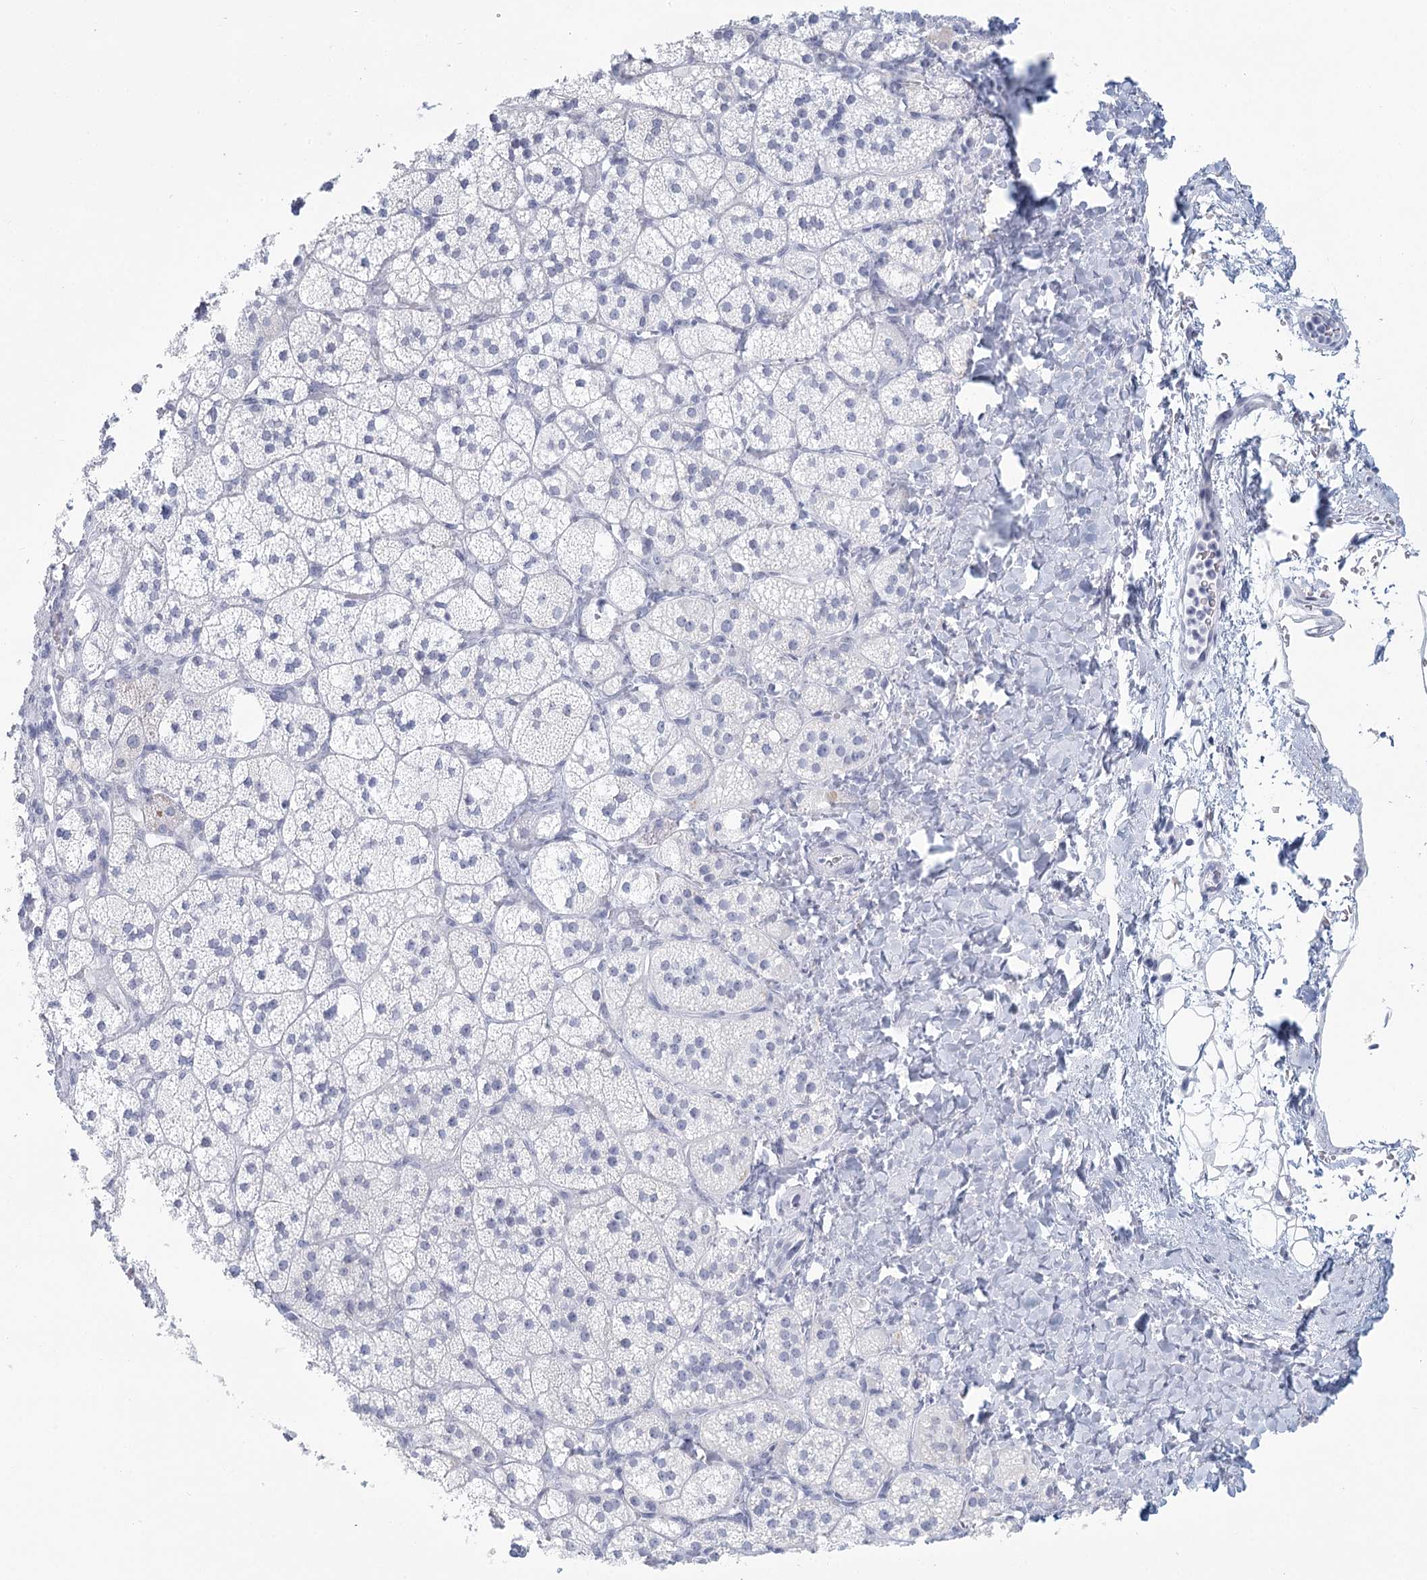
{"staining": {"intensity": "weak", "quantity": "<25%", "location": "cytoplasmic/membranous"}, "tissue": "adrenal gland", "cell_type": "Glandular cells", "image_type": "normal", "snomed": [{"axis": "morphology", "description": "Normal tissue, NOS"}, {"axis": "topography", "description": "Adrenal gland"}], "caption": "This is an immunohistochemistry histopathology image of unremarkable adrenal gland. There is no staining in glandular cells.", "gene": "WNT8B", "patient": {"sex": "male", "age": 61}}